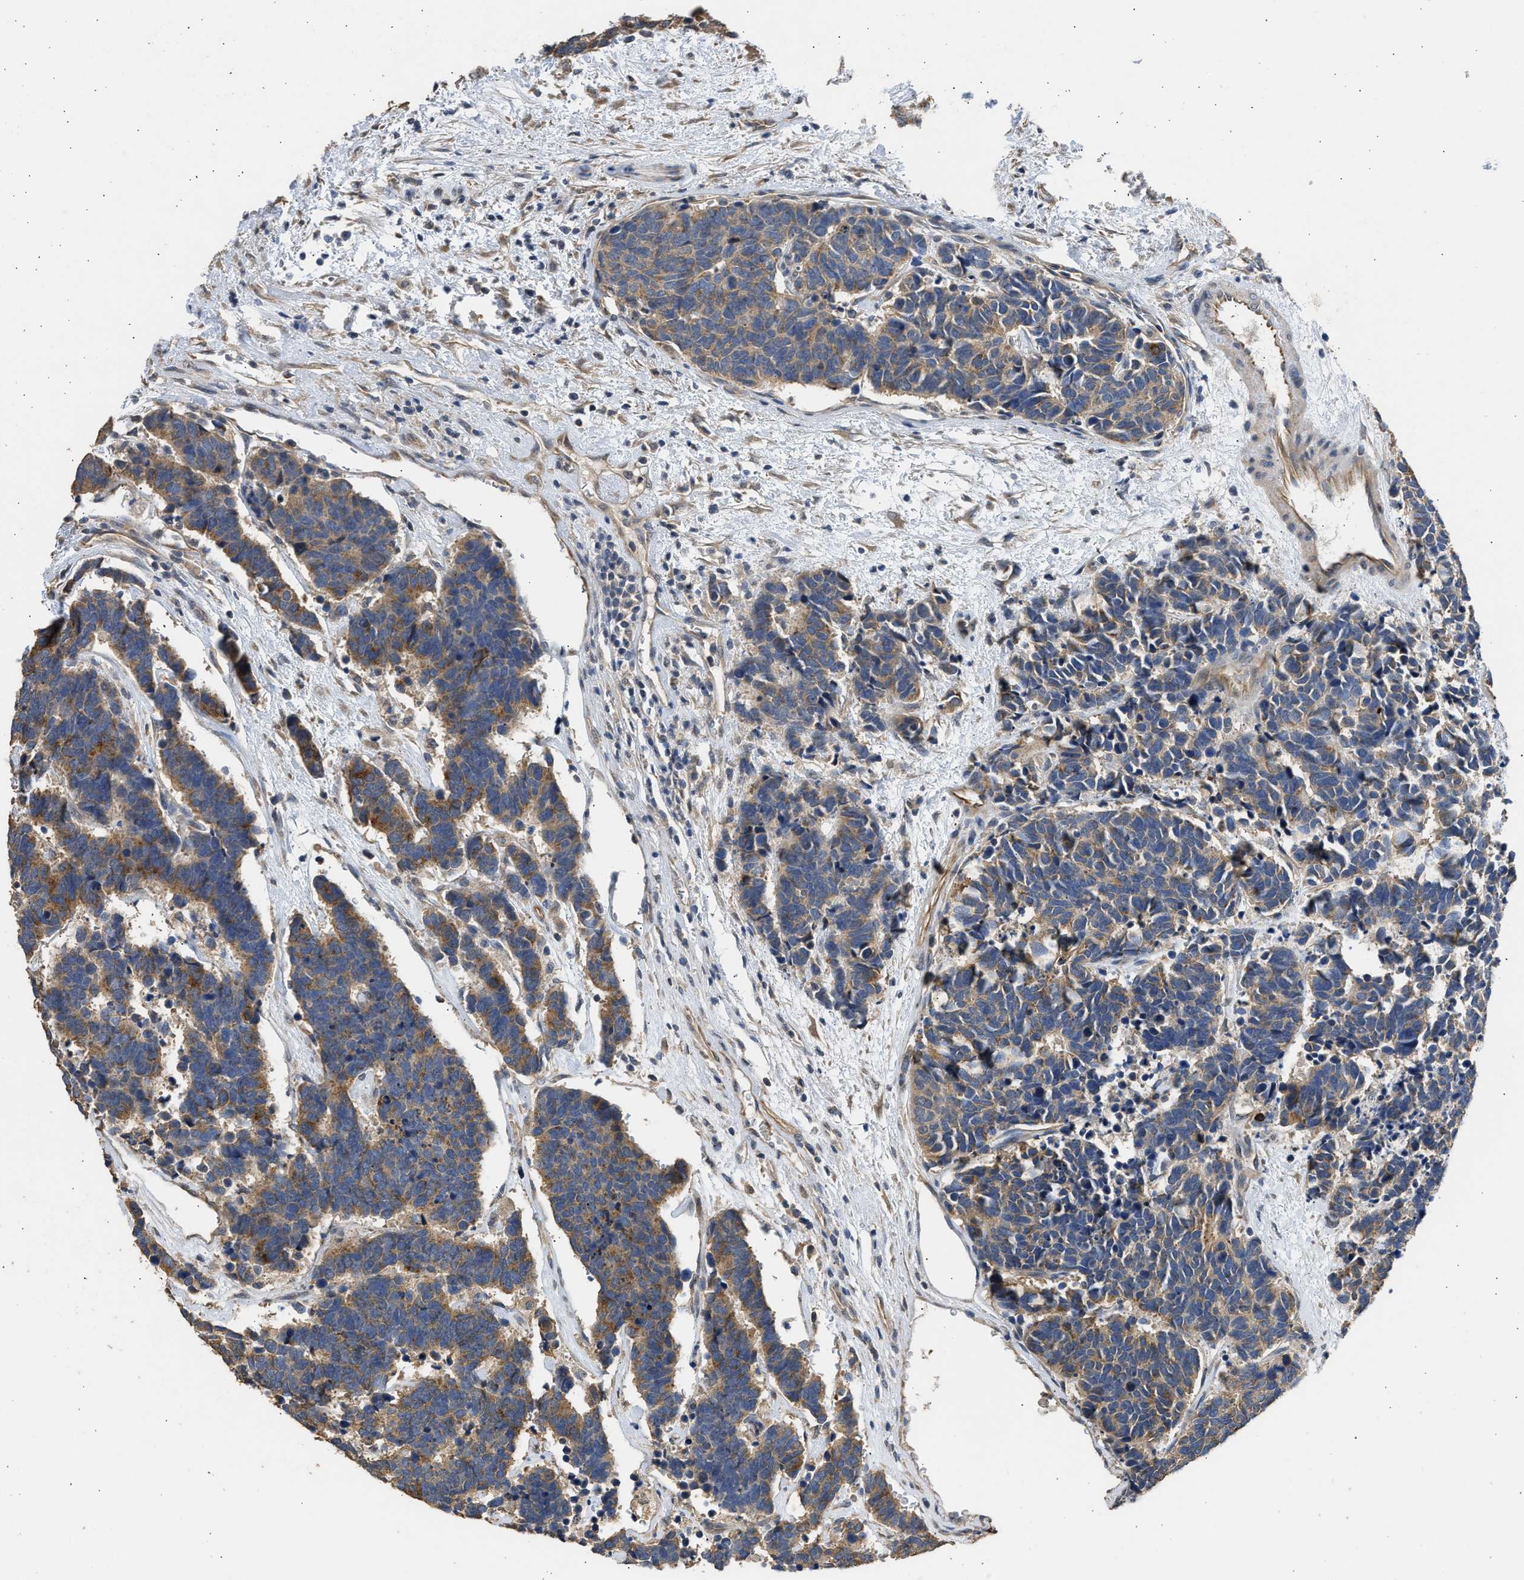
{"staining": {"intensity": "moderate", "quantity": ">75%", "location": "cytoplasmic/membranous"}, "tissue": "carcinoid", "cell_type": "Tumor cells", "image_type": "cancer", "snomed": [{"axis": "morphology", "description": "Carcinoma, NOS"}, {"axis": "morphology", "description": "Carcinoid, malignant, NOS"}, {"axis": "topography", "description": "Urinary bladder"}], "caption": "Tumor cells demonstrate medium levels of moderate cytoplasmic/membranous staining in about >75% of cells in carcinoid. (brown staining indicates protein expression, while blue staining denotes nuclei).", "gene": "SPINT2", "patient": {"sex": "male", "age": 57}}